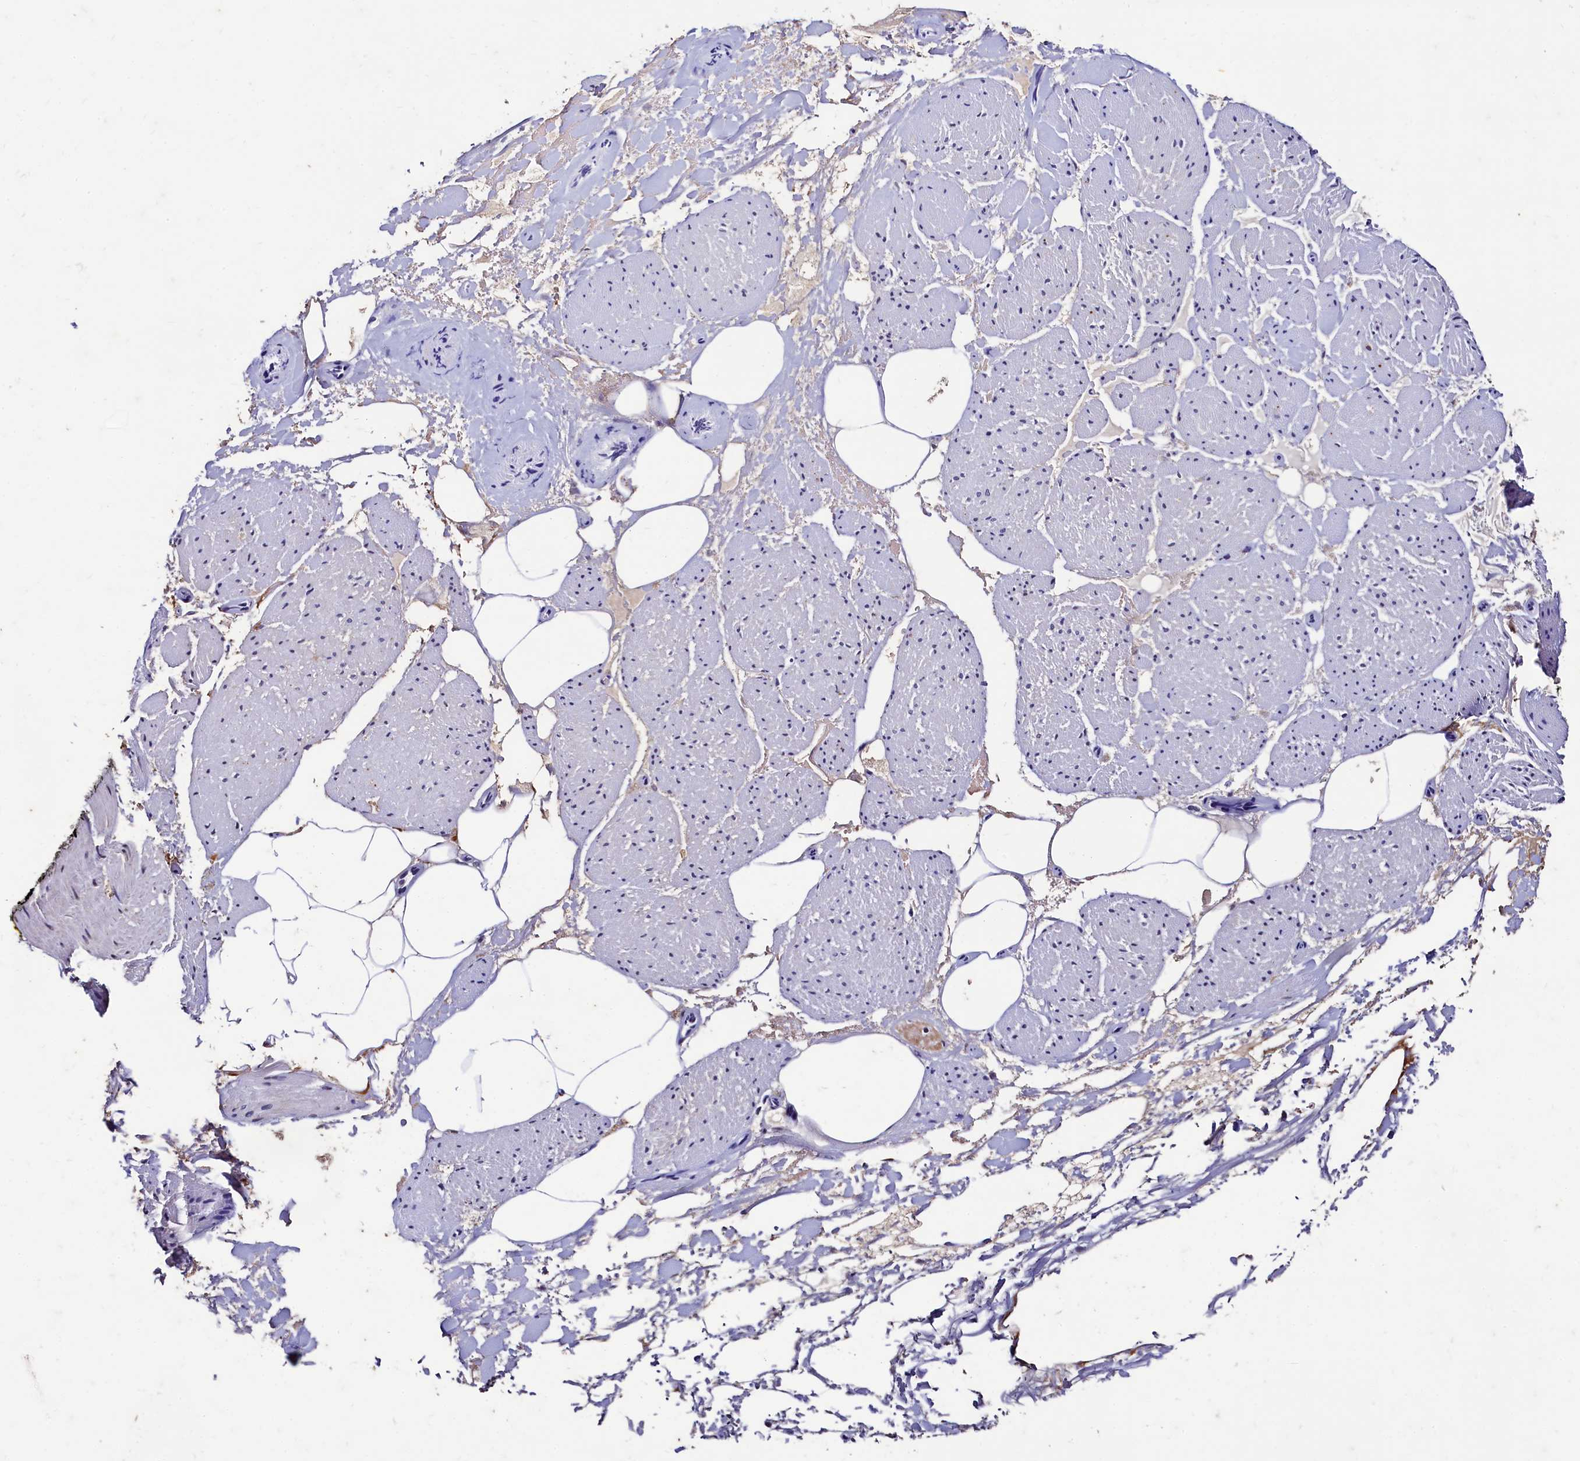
{"staining": {"intensity": "negative", "quantity": "none", "location": "none"}, "tissue": "adipose tissue", "cell_type": "Adipocytes", "image_type": "normal", "snomed": [{"axis": "morphology", "description": "Normal tissue, NOS"}, {"axis": "morphology", "description": "Adenocarcinoma, Low grade"}, {"axis": "topography", "description": "Prostate"}, {"axis": "topography", "description": "Peripheral nerve tissue"}], "caption": "Immunohistochemistry of unremarkable human adipose tissue shows no positivity in adipocytes.", "gene": "CSTPP1", "patient": {"sex": "male", "age": 63}}